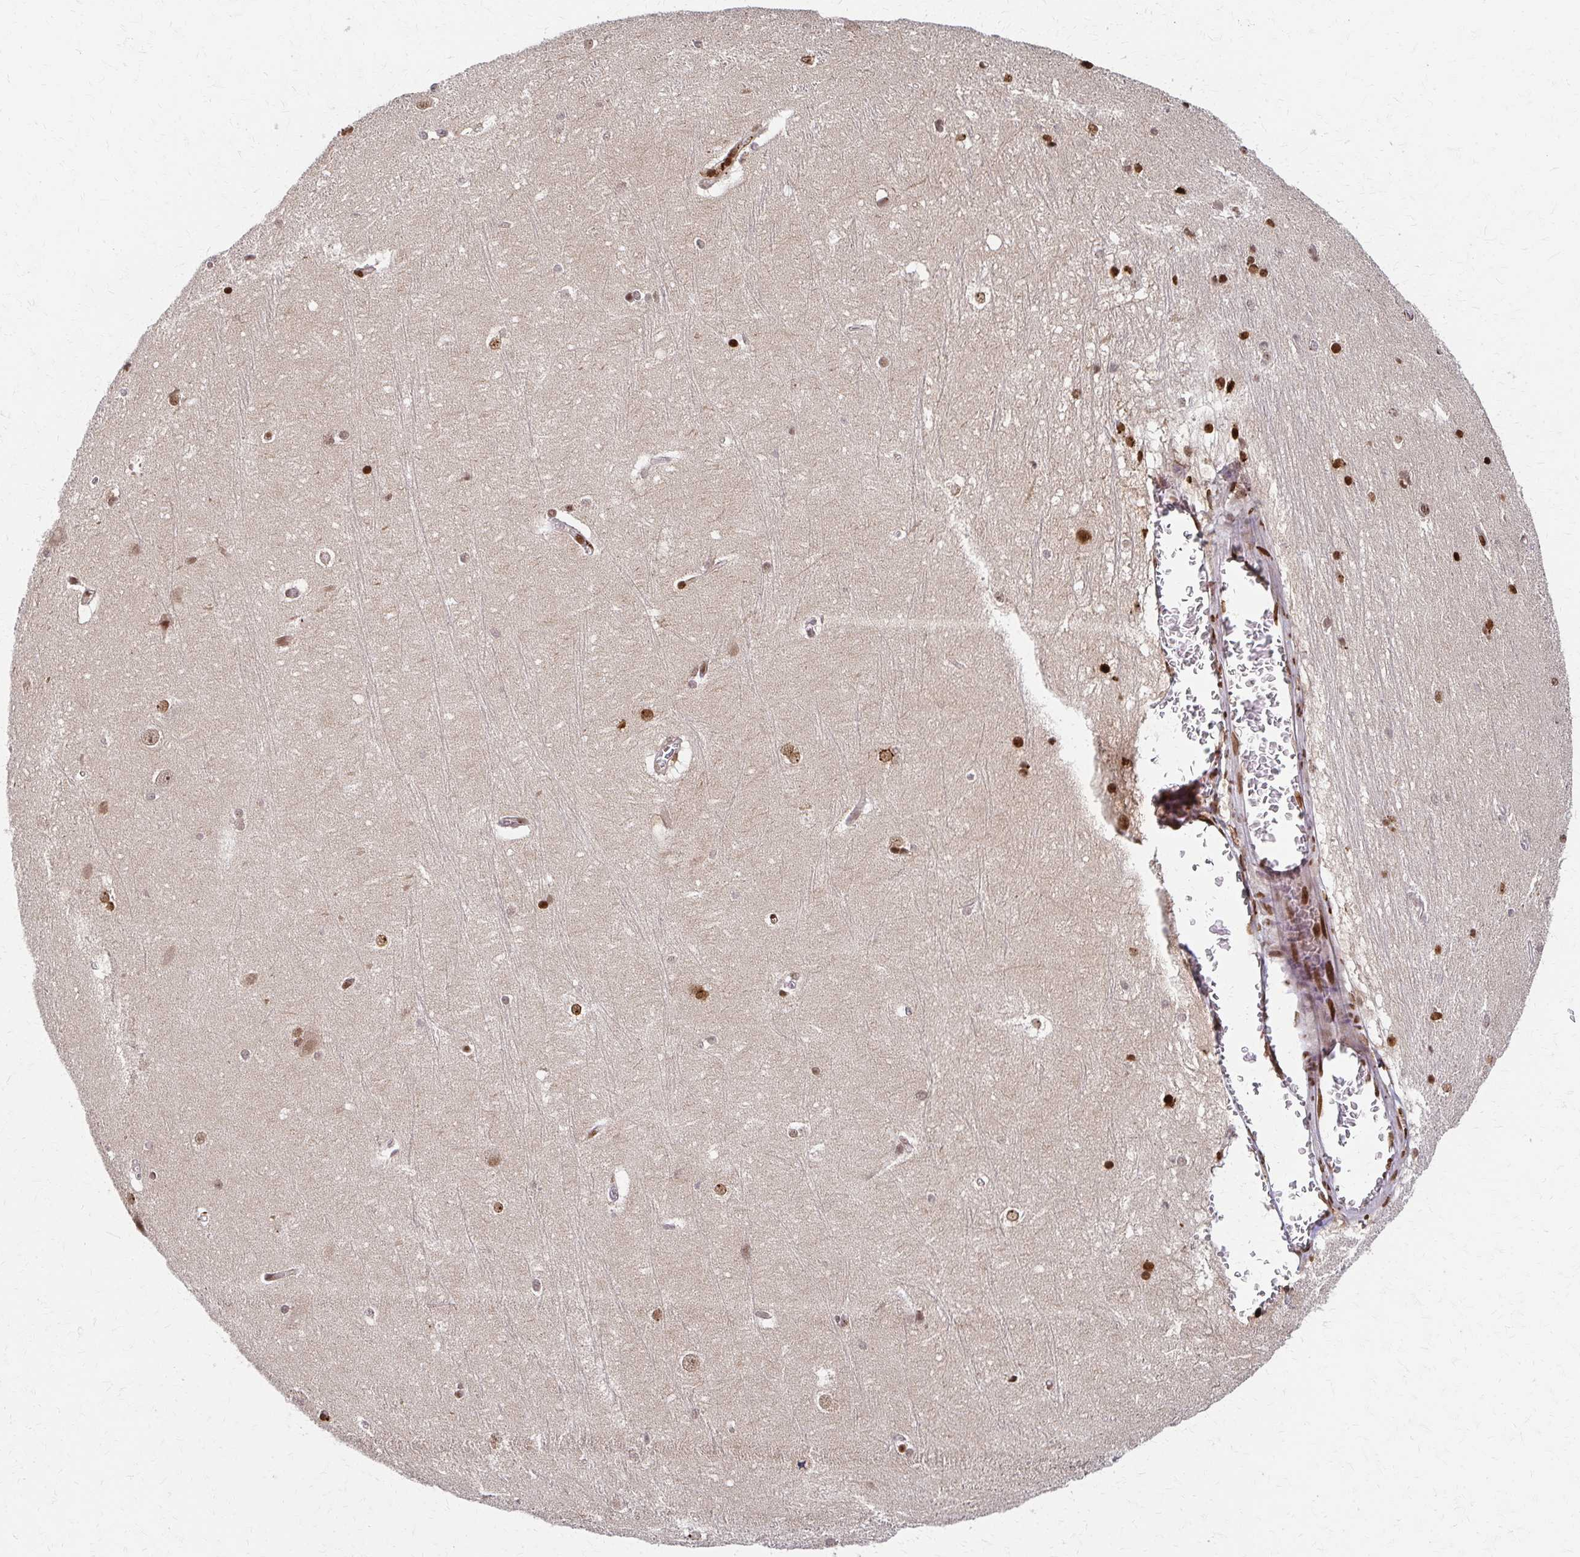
{"staining": {"intensity": "strong", "quantity": "25%-75%", "location": "nuclear"}, "tissue": "hippocampus", "cell_type": "Glial cells", "image_type": "normal", "snomed": [{"axis": "morphology", "description": "Normal tissue, NOS"}, {"axis": "topography", "description": "Cerebral cortex"}, {"axis": "topography", "description": "Hippocampus"}], "caption": "IHC staining of normal hippocampus, which shows high levels of strong nuclear positivity in about 25%-75% of glial cells indicating strong nuclear protein positivity. The staining was performed using DAB (brown) for protein detection and nuclei were counterstained in hematoxylin (blue).", "gene": "PSMD7", "patient": {"sex": "female", "age": 19}}